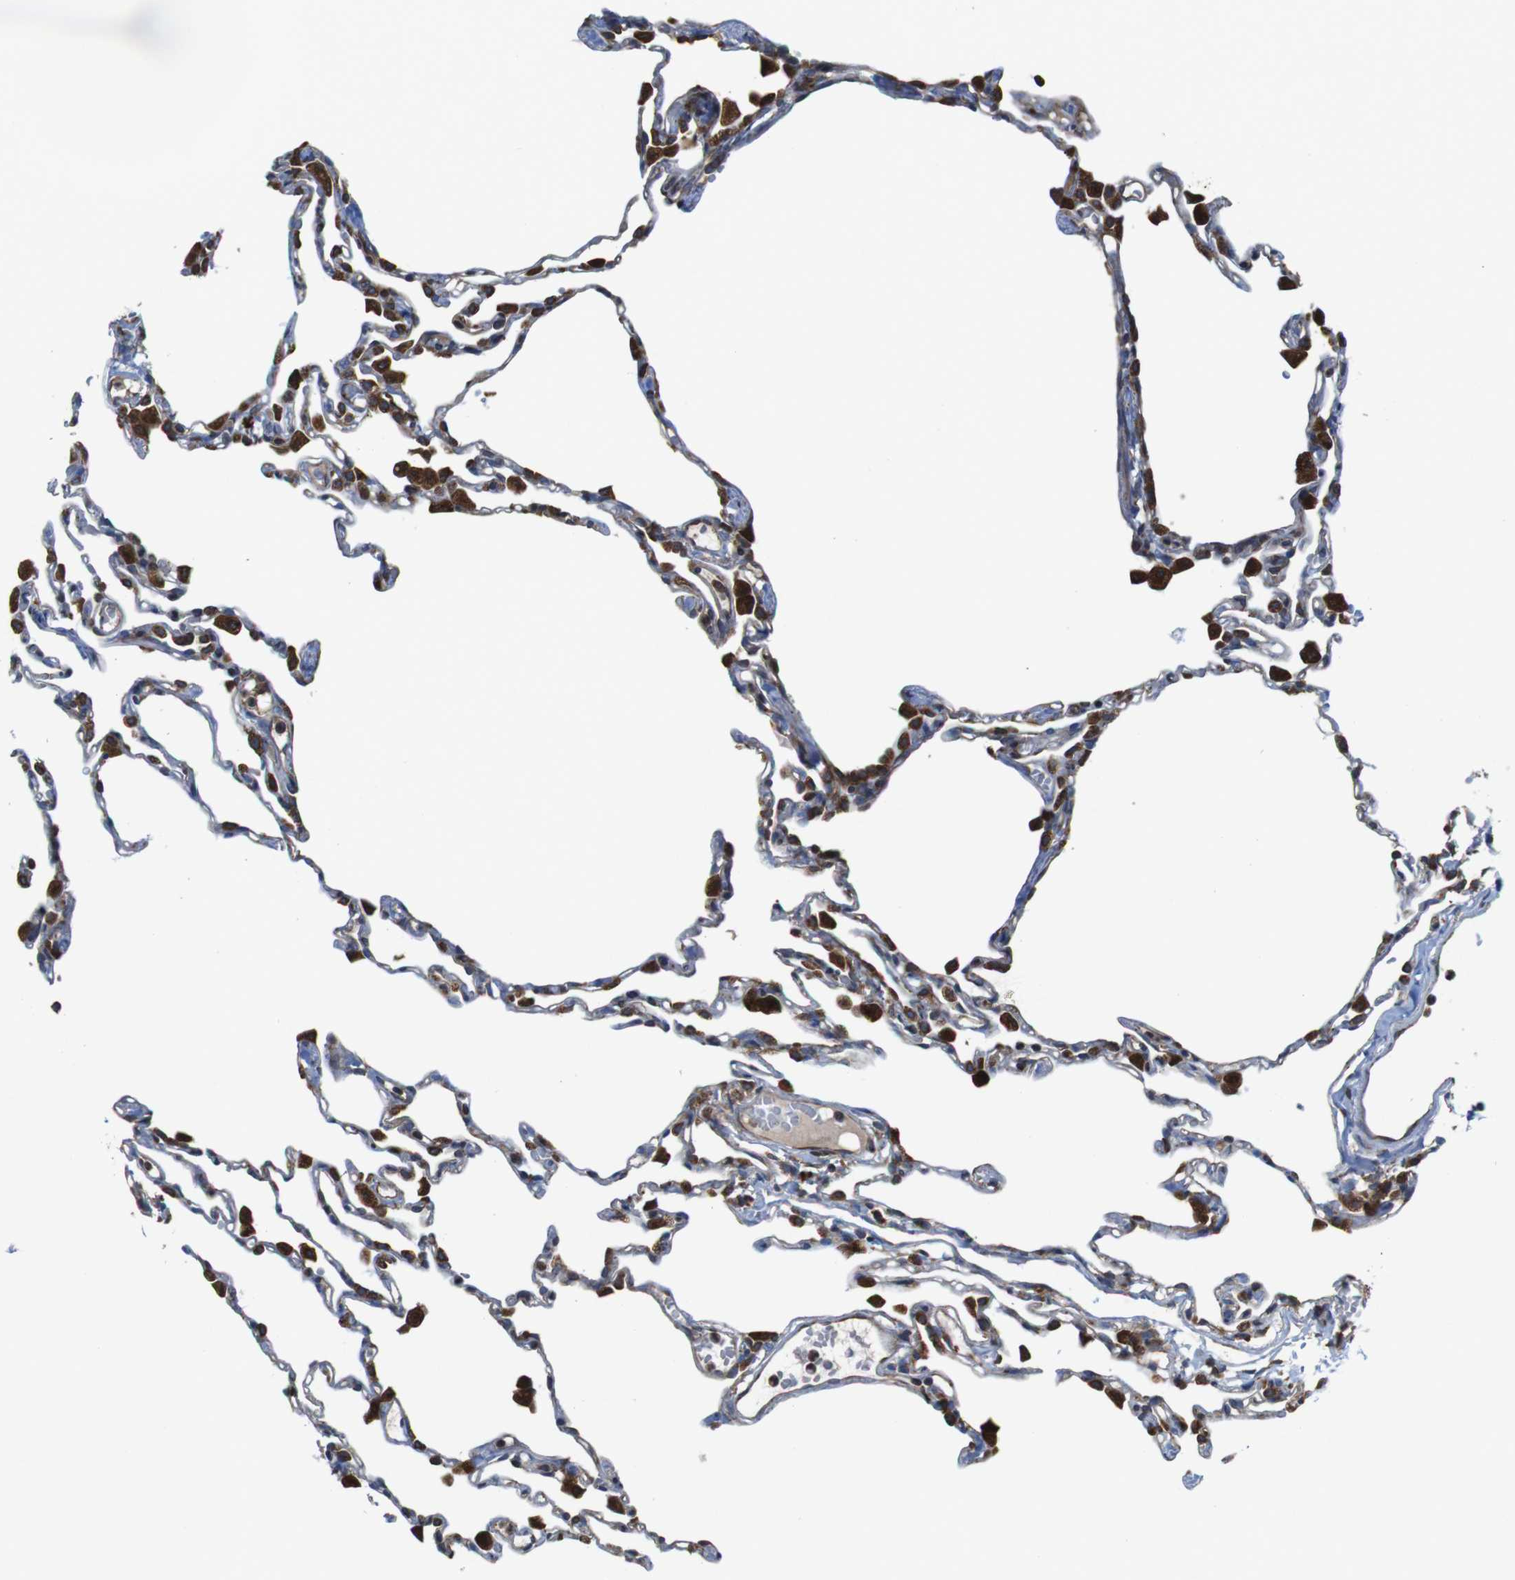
{"staining": {"intensity": "weak", "quantity": "<25%", "location": "cytoplasmic/membranous"}, "tissue": "lung", "cell_type": "Alveolar cells", "image_type": "normal", "snomed": [{"axis": "morphology", "description": "Normal tissue, NOS"}, {"axis": "topography", "description": "Lung"}], "caption": "Benign lung was stained to show a protein in brown. There is no significant staining in alveolar cells. (DAB IHC with hematoxylin counter stain).", "gene": "UGGT1", "patient": {"sex": "female", "age": 49}}